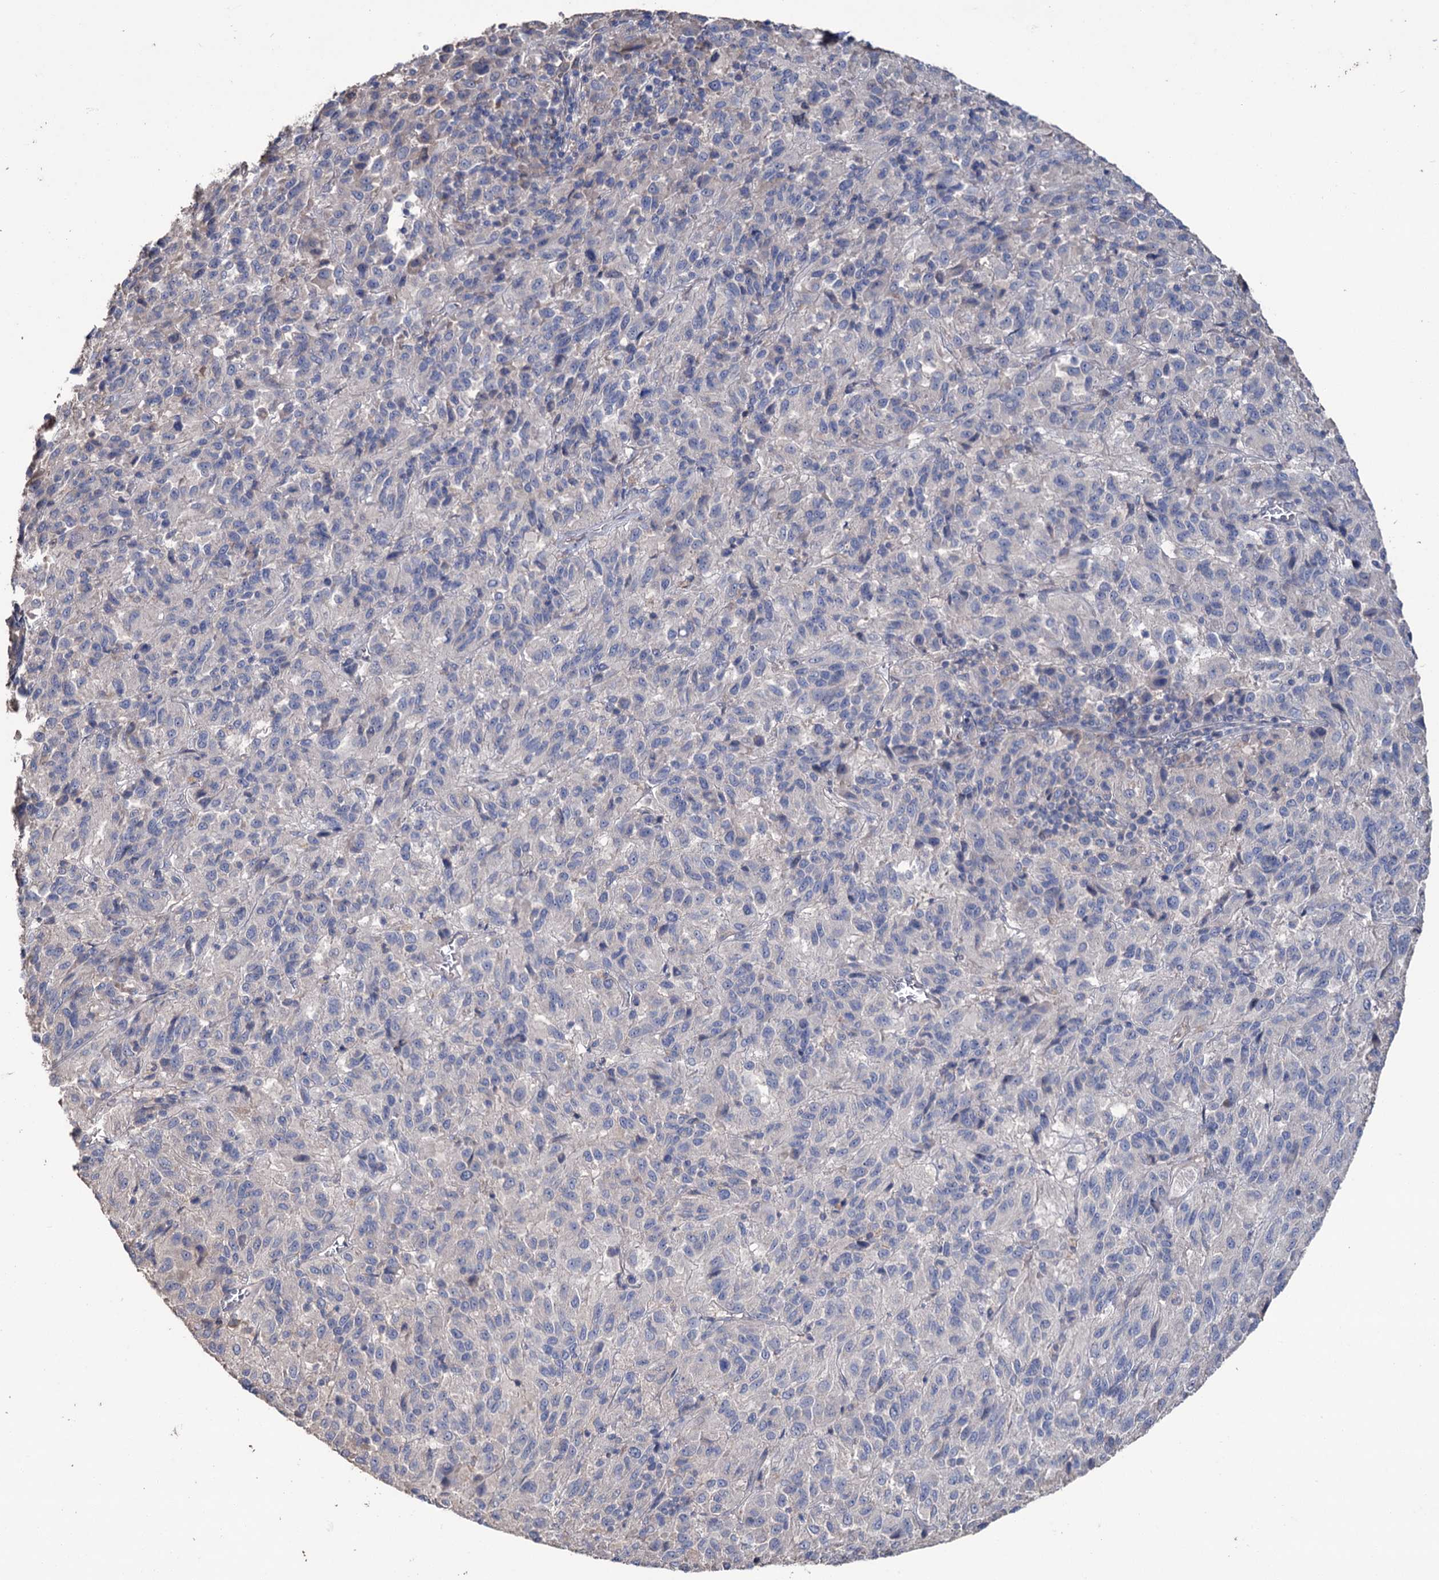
{"staining": {"intensity": "negative", "quantity": "none", "location": "none"}, "tissue": "melanoma", "cell_type": "Tumor cells", "image_type": "cancer", "snomed": [{"axis": "morphology", "description": "Malignant melanoma, Metastatic site"}, {"axis": "topography", "description": "Lung"}], "caption": "Immunohistochemistry micrograph of neoplastic tissue: malignant melanoma (metastatic site) stained with DAB (3,3'-diaminobenzidine) demonstrates no significant protein staining in tumor cells.", "gene": "EPB41L5", "patient": {"sex": "male", "age": 64}}